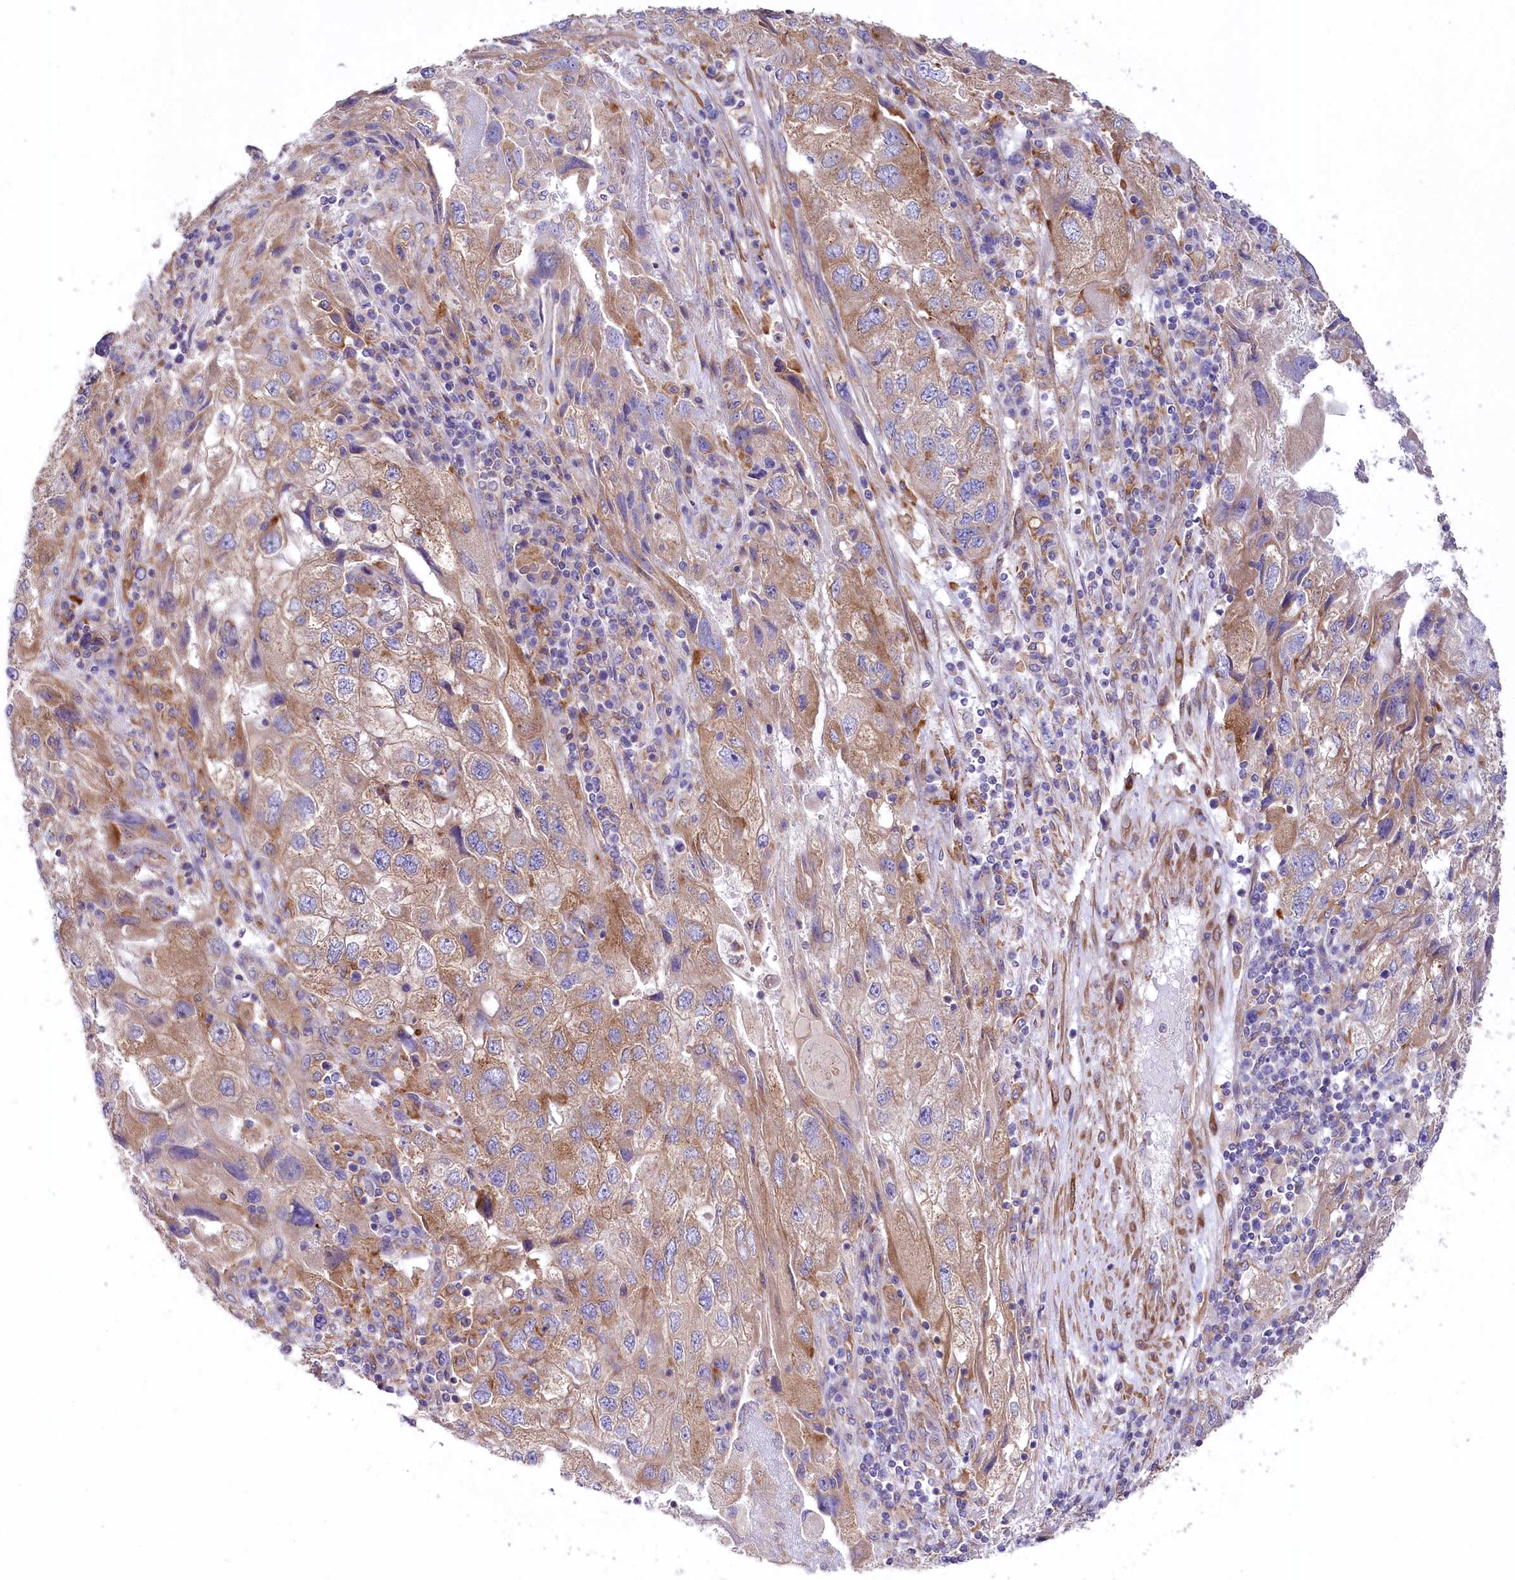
{"staining": {"intensity": "moderate", "quantity": ">75%", "location": "cytoplasmic/membranous"}, "tissue": "endometrial cancer", "cell_type": "Tumor cells", "image_type": "cancer", "snomed": [{"axis": "morphology", "description": "Adenocarcinoma, NOS"}, {"axis": "topography", "description": "Endometrium"}], "caption": "About >75% of tumor cells in adenocarcinoma (endometrial) display moderate cytoplasmic/membranous protein positivity as visualized by brown immunohistochemical staining.", "gene": "STX6", "patient": {"sex": "female", "age": 49}}